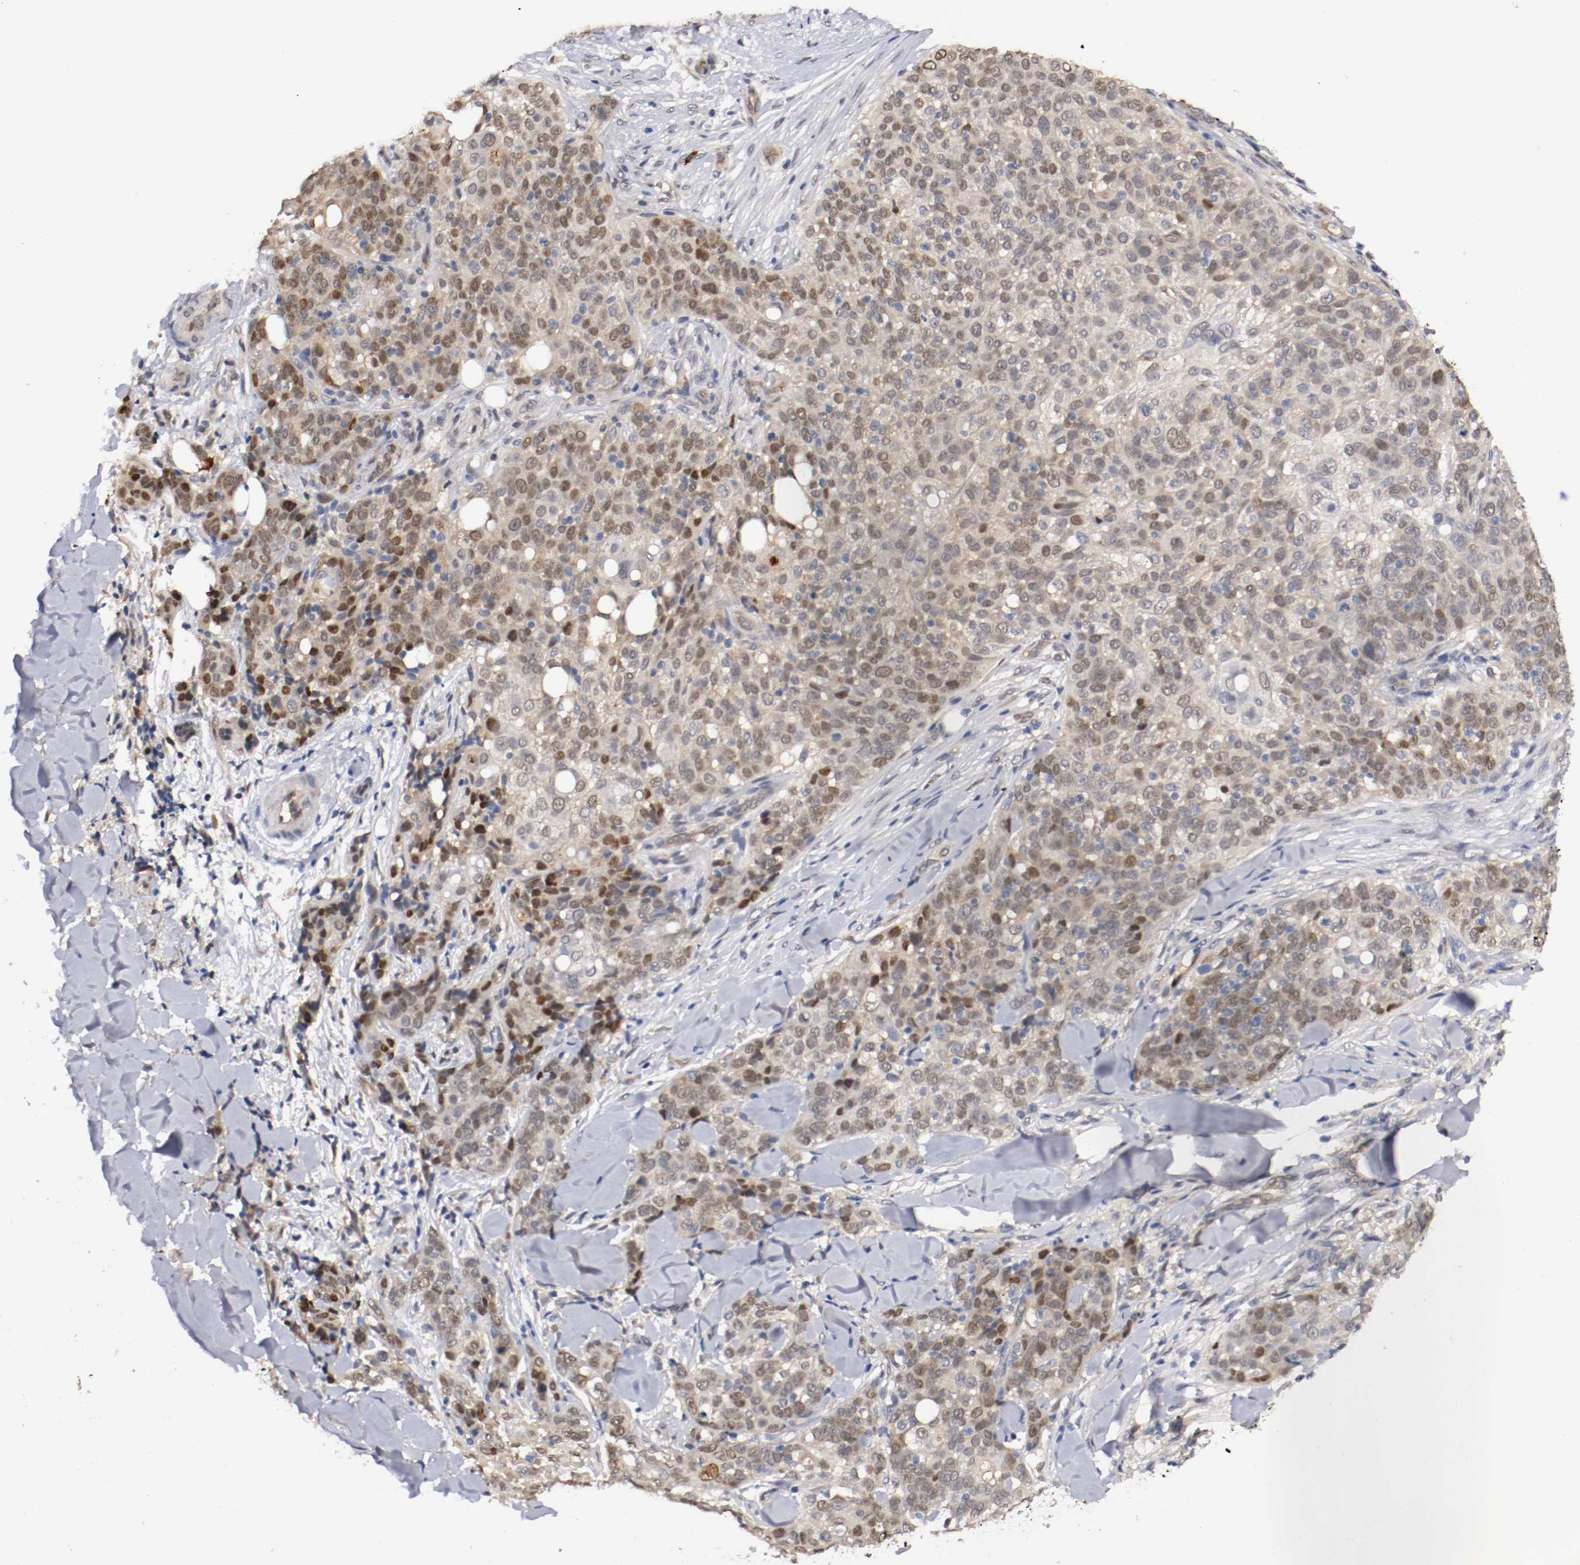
{"staining": {"intensity": "weak", "quantity": ">75%", "location": "cytoplasmic/membranous,nuclear"}, "tissue": "skin cancer", "cell_type": "Tumor cells", "image_type": "cancer", "snomed": [{"axis": "morphology", "description": "Normal tissue, NOS"}, {"axis": "morphology", "description": "Squamous cell carcinoma, NOS"}, {"axis": "topography", "description": "Skin"}], "caption": "Human squamous cell carcinoma (skin) stained with a brown dye displays weak cytoplasmic/membranous and nuclear positive staining in approximately >75% of tumor cells.", "gene": "DNMT3B", "patient": {"sex": "female", "age": 83}}